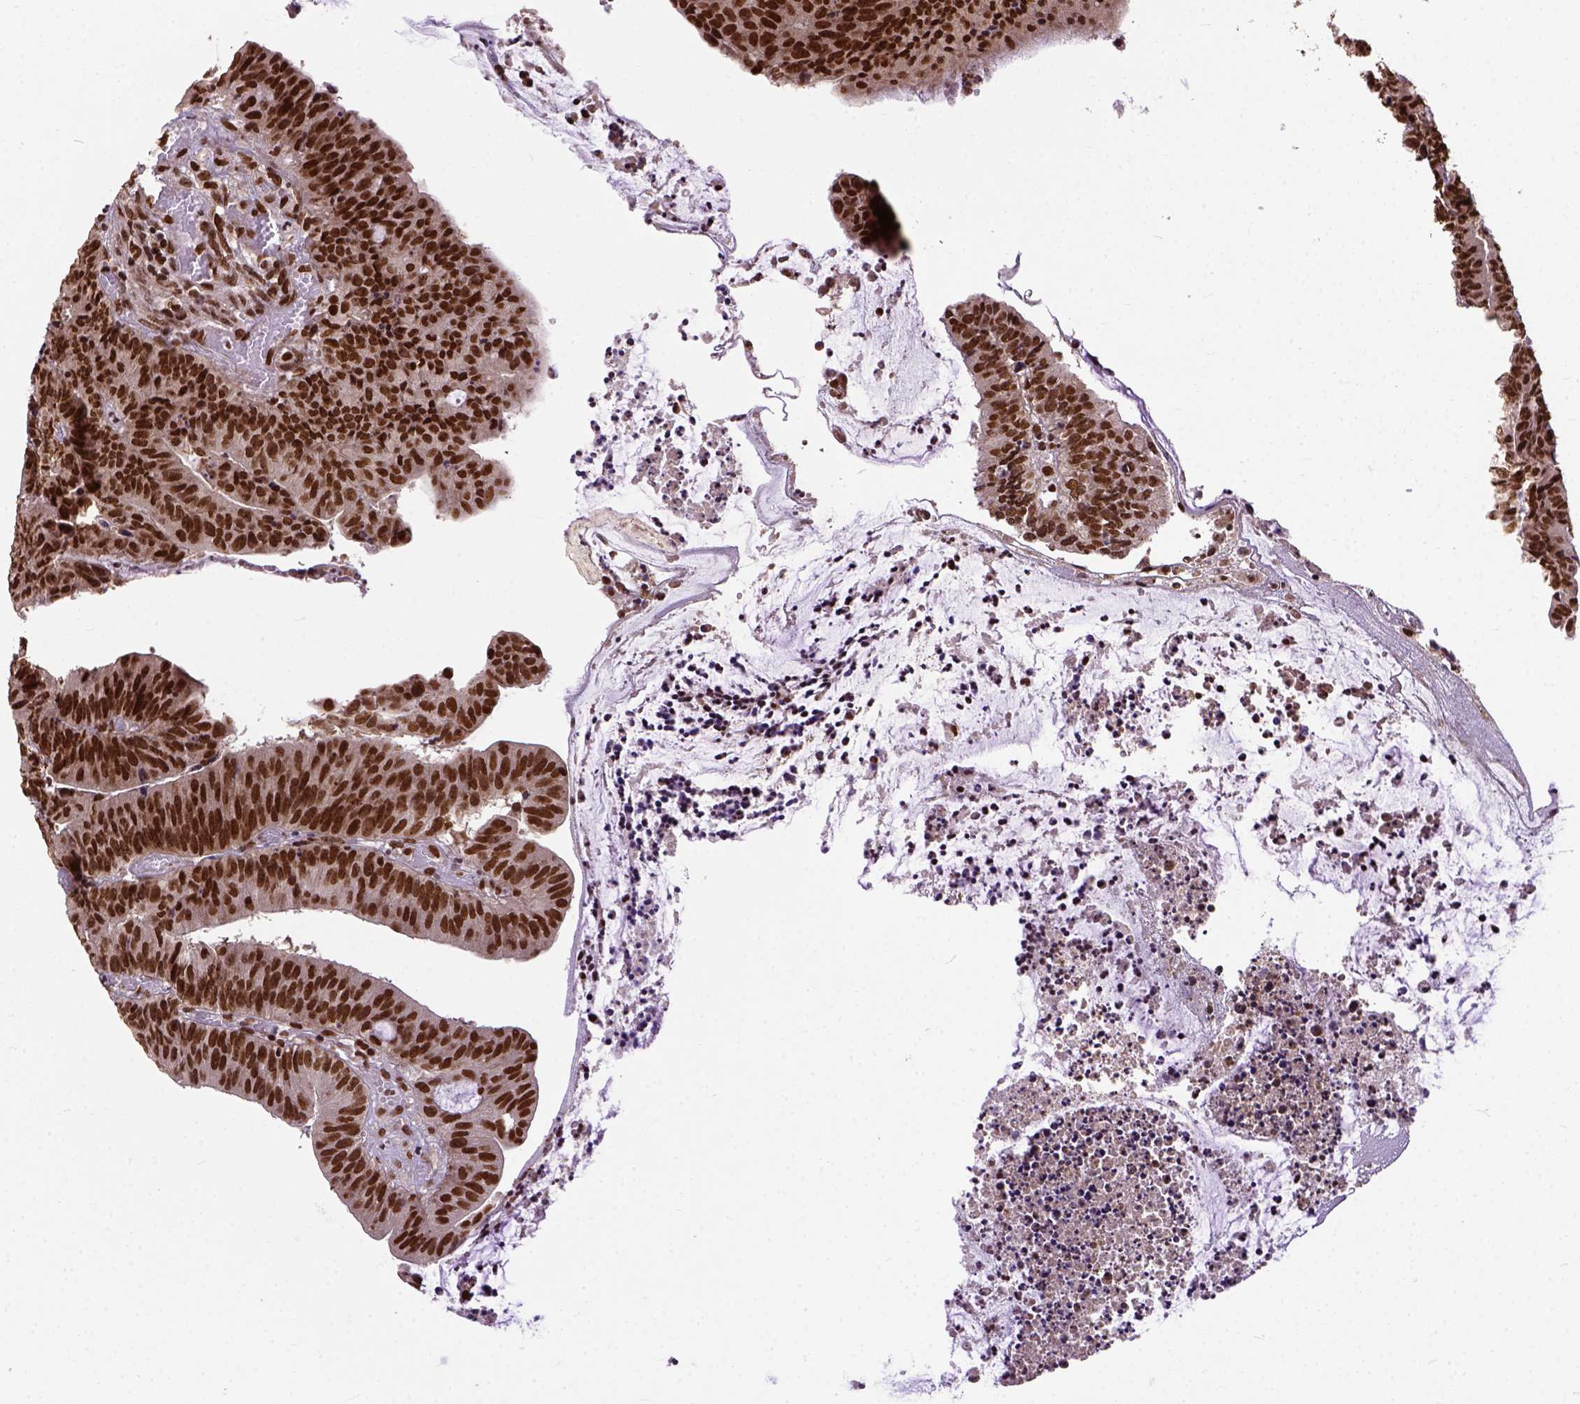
{"staining": {"intensity": "strong", "quantity": ">75%", "location": "nuclear"}, "tissue": "colorectal cancer", "cell_type": "Tumor cells", "image_type": "cancer", "snomed": [{"axis": "morphology", "description": "Adenocarcinoma, NOS"}, {"axis": "topography", "description": "Colon"}], "caption": "Immunohistochemical staining of colorectal adenocarcinoma demonstrates strong nuclear protein positivity in approximately >75% of tumor cells.", "gene": "NACC1", "patient": {"sex": "female", "age": 78}}